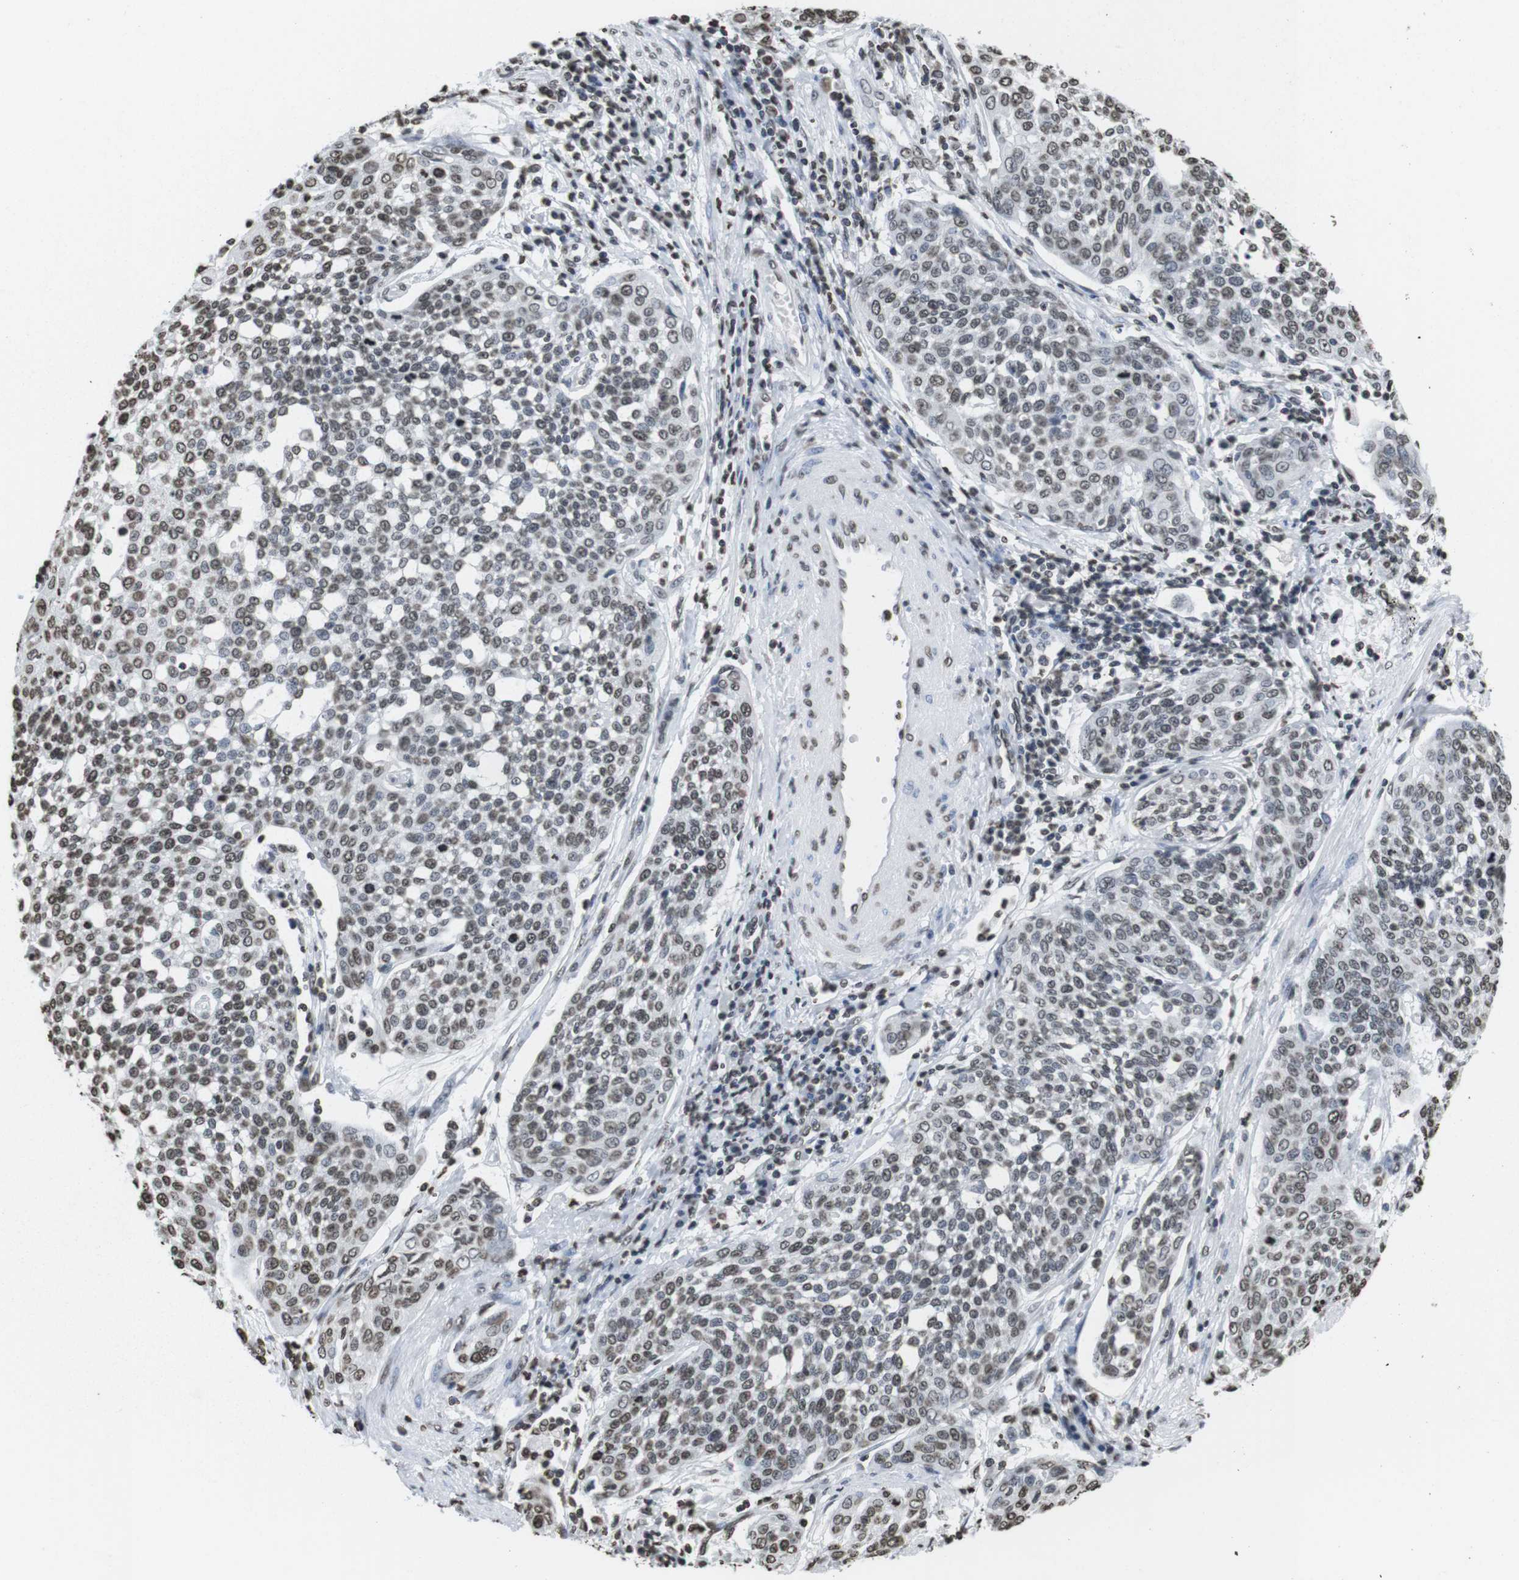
{"staining": {"intensity": "moderate", "quantity": "25%-75%", "location": "nuclear"}, "tissue": "cervical cancer", "cell_type": "Tumor cells", "image_type": "cancer", "snomed": [{"axis": "morphology", "description": "Squamous cell carcinoma, NOS"}, {"axis": "topography", "description": "Cervix"}], "caption": "Cervical cancer stained for a protein (brown) reveals moderate nuclear positive positivity in approximately 25%-75% of tumor cells.", "gene": "BSX", "patient": {"sex": "female", "age": 34}}